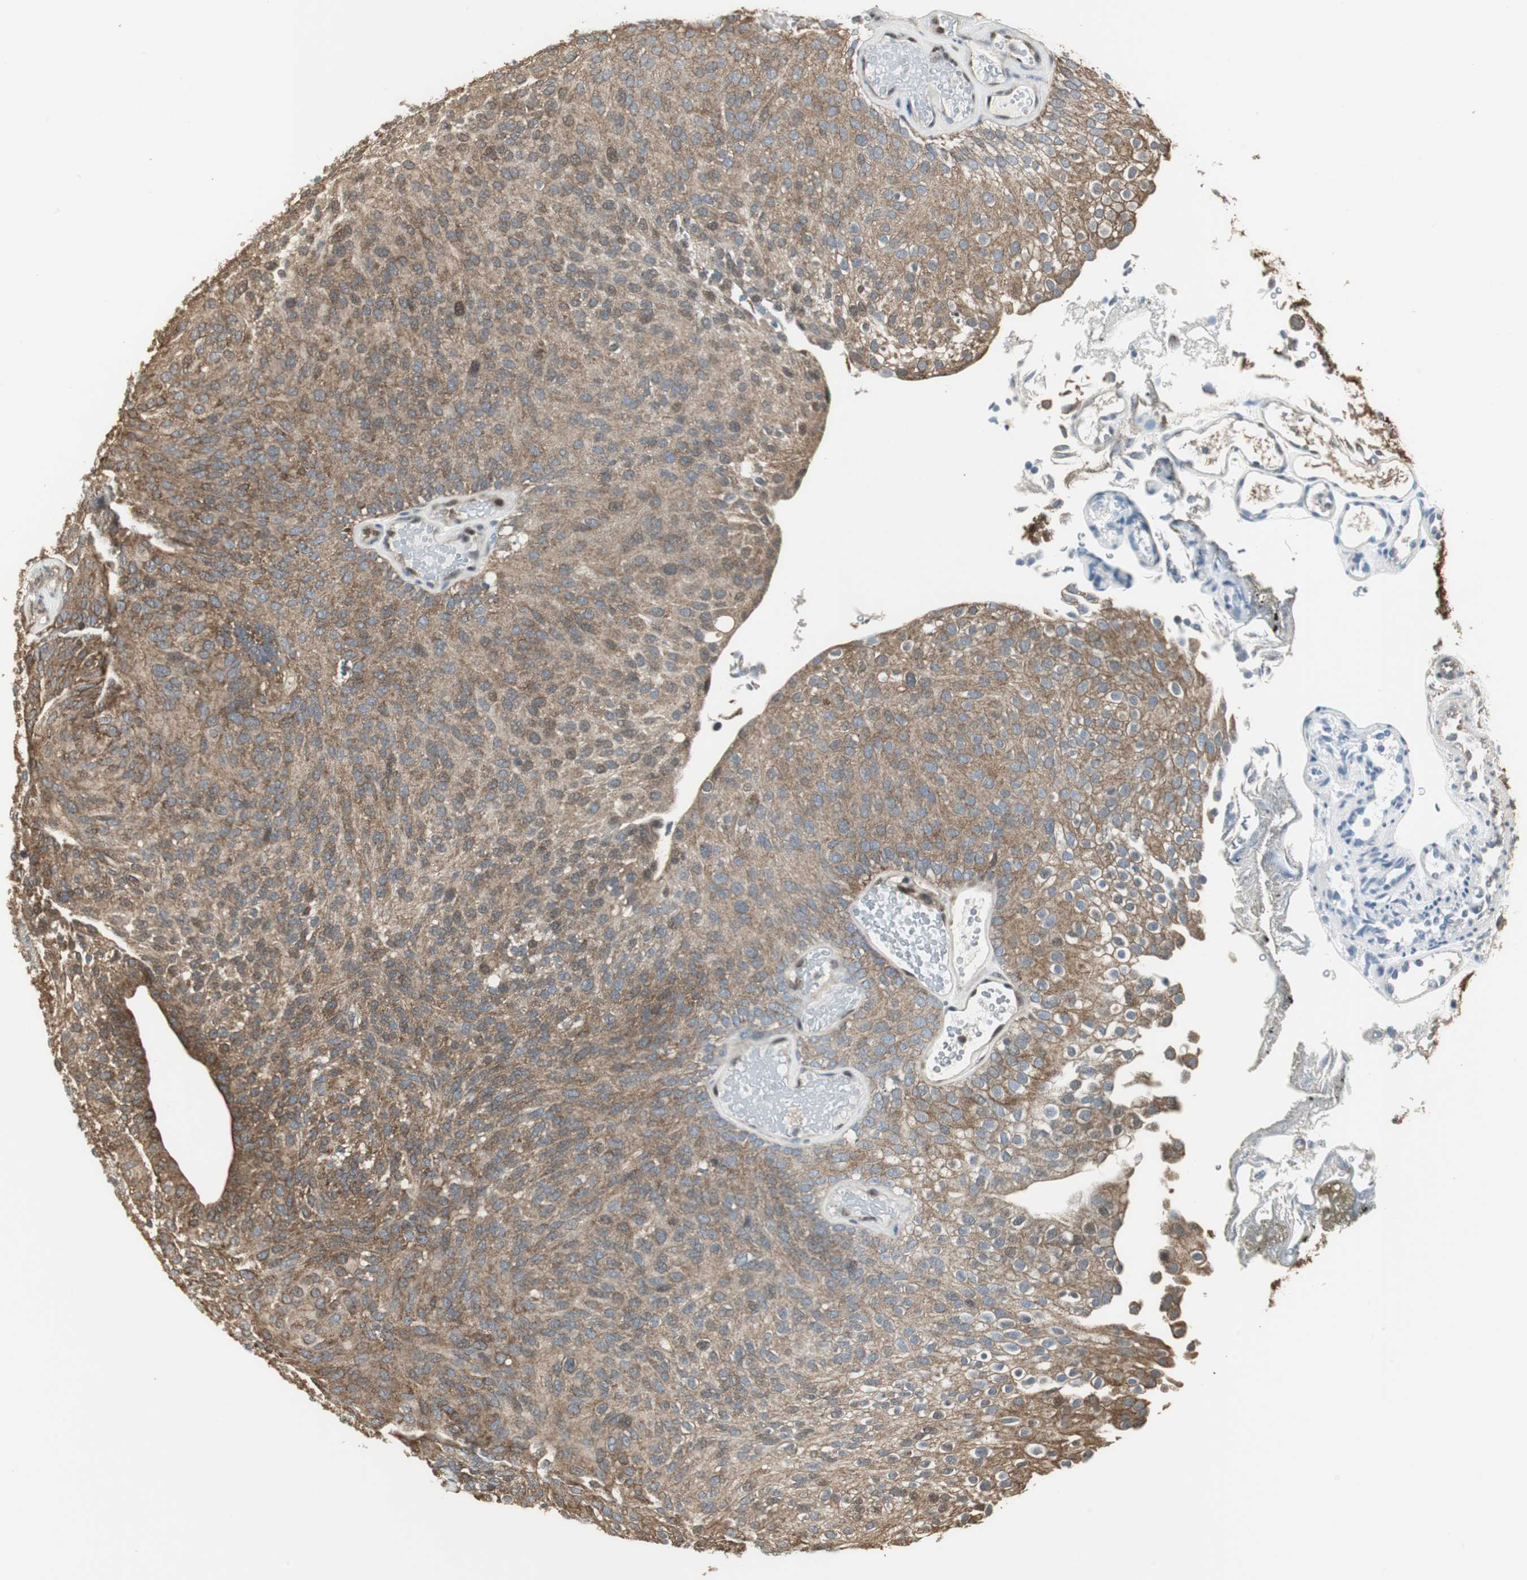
{"staining": {"intensity": "moderate", "quantity": ">75%", "location": "cytoplasmic/membranous"}, "tissue": "urothelial cancer", "cell_type": "Tumor cells", "image_type": "cancer", "snomed": [{"axis": "morphology", "description": "Urothelial carcinoma, Low grade"}, {"axis": "topography", "description": "Urinary bladder"}], "caption": "Human urothelial carcinoma (low-grade) stained for a protein (brown) reveals moderate cytoplasmic/membranous positive positivity in approximately >75% of tumor cells.", "gene": "CCT5", "patient": {"sex": "male", "age": 78}}